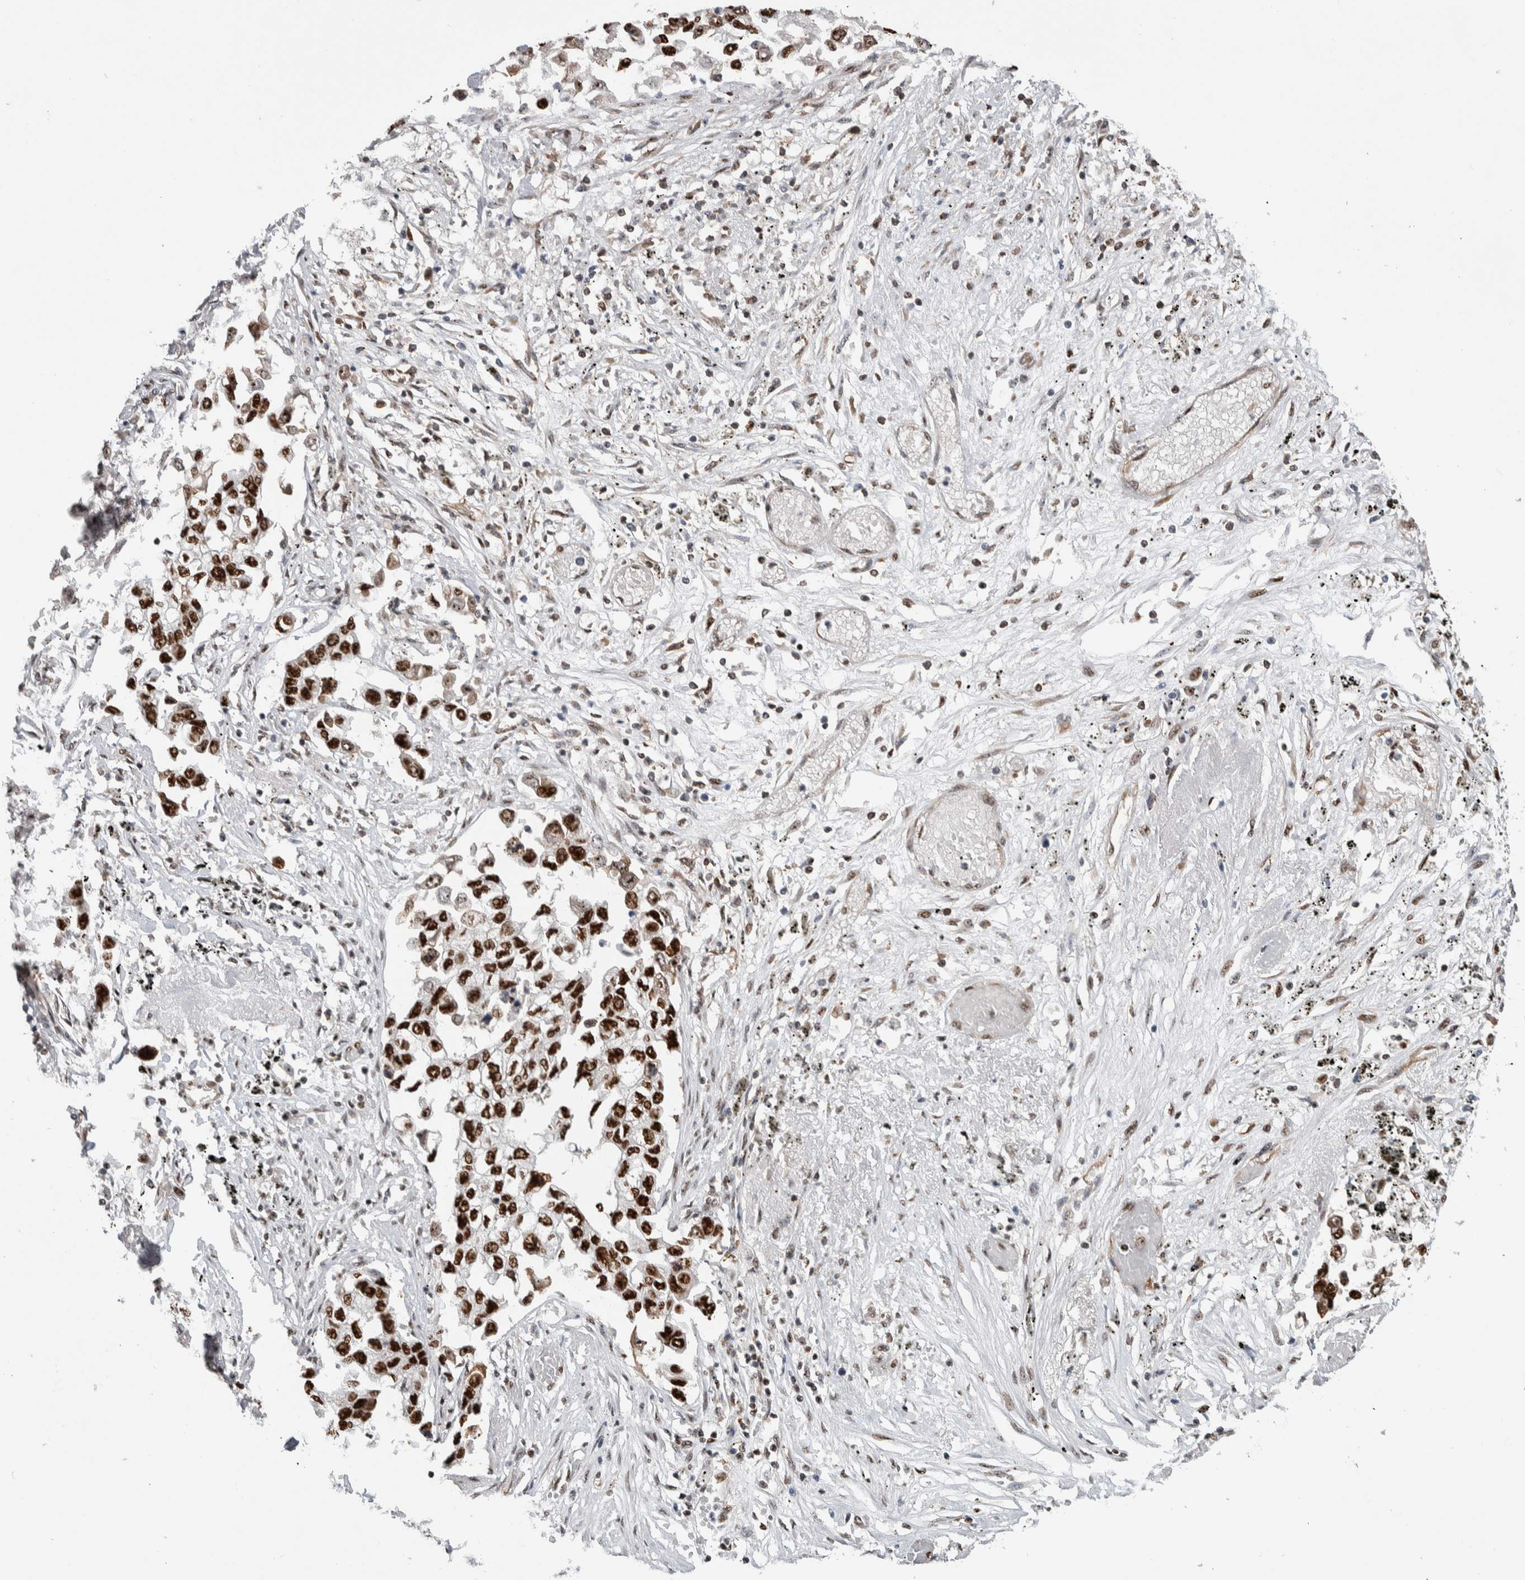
{"staining": {"intensity": "strong", "quantity": ">75%", "location": "nuclear"}, "tissue": "lung cancer", "cell_type": "Tumor cells", "image_type": "cancer", "snomed": [{"axis": "morphology", "description": "Inflammation, NOS"}, {"axis": "morphology", "description": "Adenocarcinoma, NOS"}, {"axis": "topography", "description": "Lung"}], "caption": "High-power microscopy captured an IHC micrograph of lung adenocarcinoma, revealing strong nuclear positivity in approximately >75% of tumor cells.", "gene": "NCL", "patient": {"sex": "male", "age": 63}}